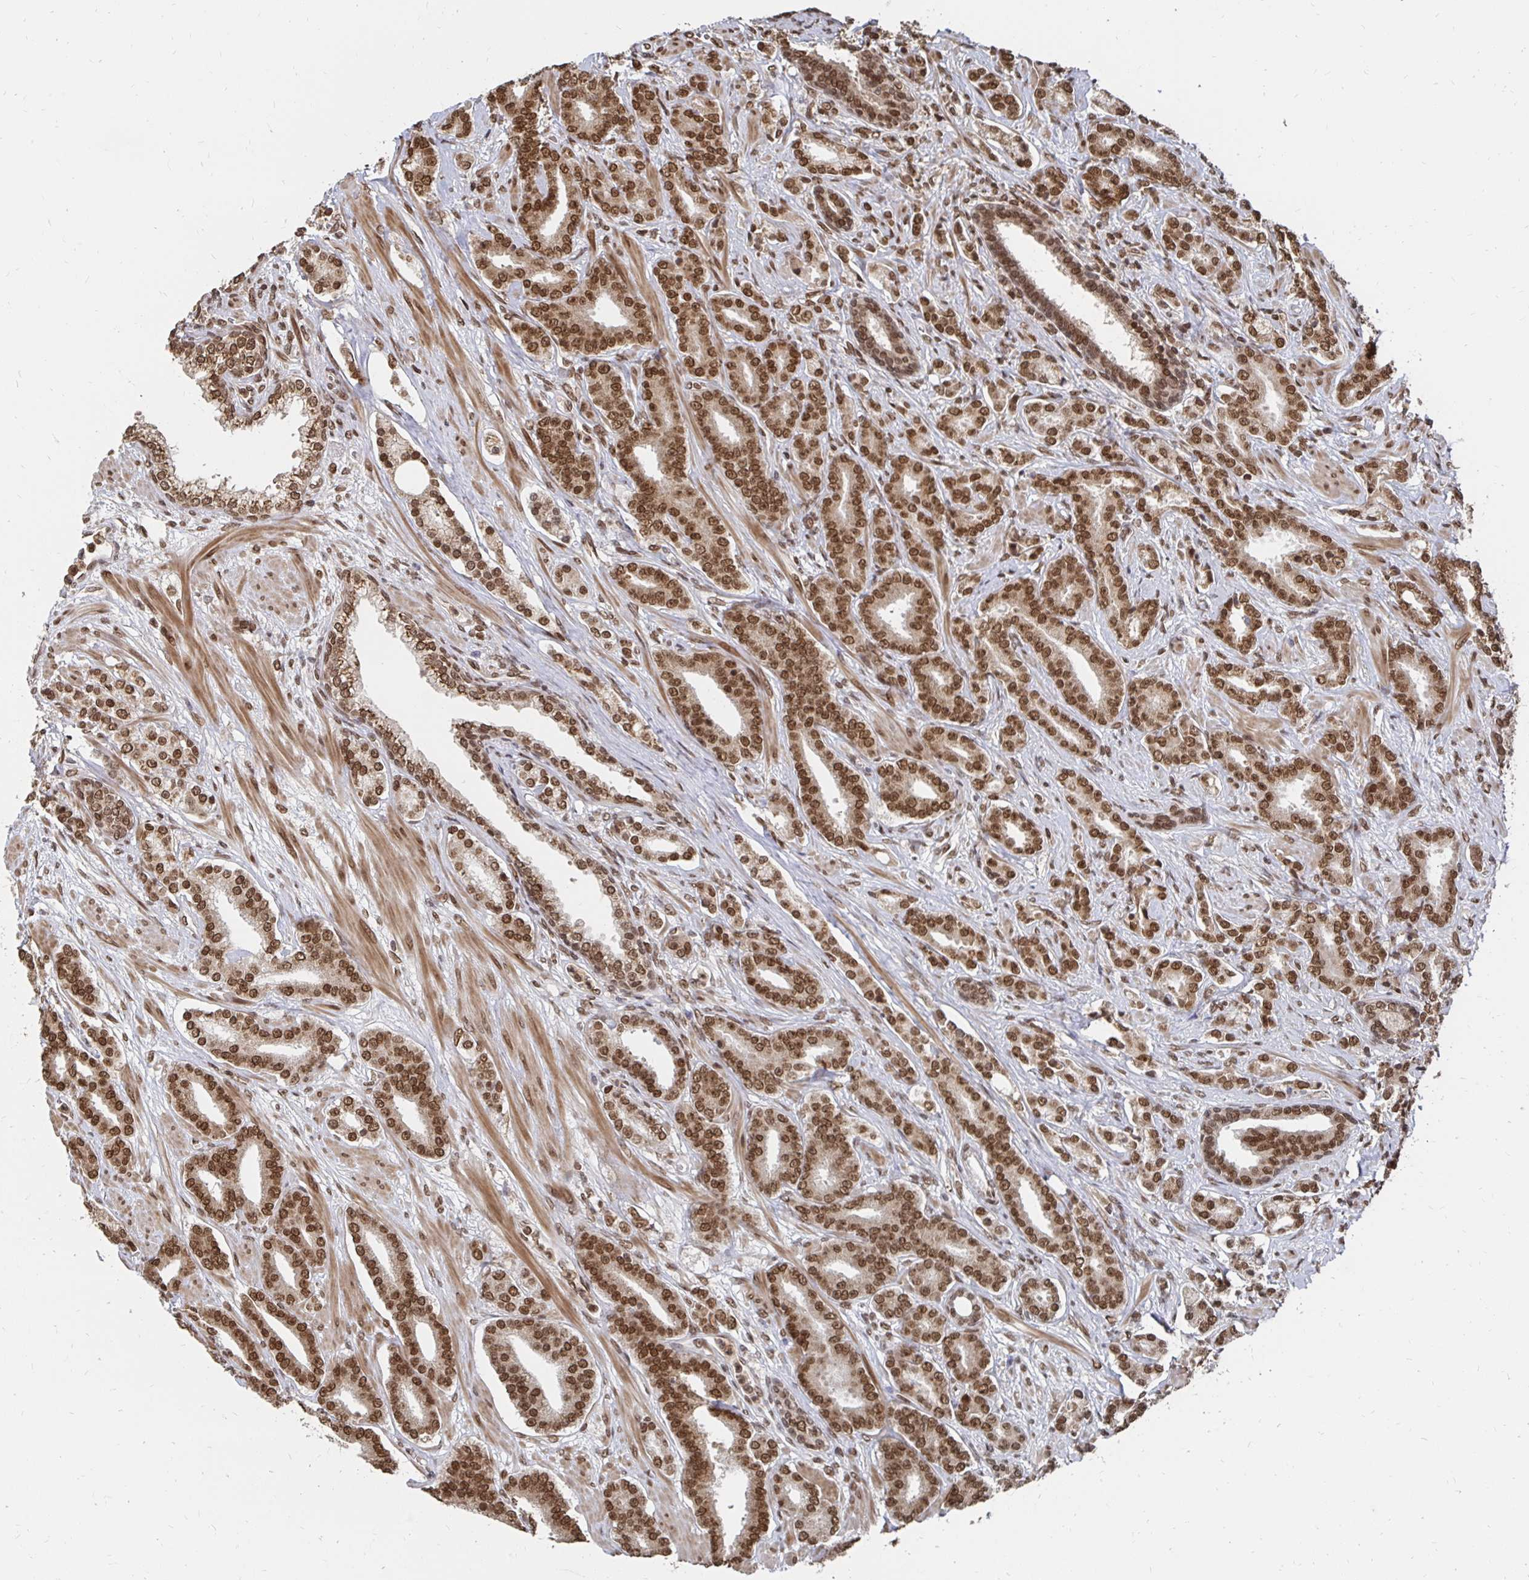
{"staining": {"intensity": "moderate", "quantity": ">75%", "location": "nuclear"}, "tissue": "prostate cancer", "cell_type": "Tumor cells", "image_type": "cancer", "snomed": [{"axis": "morphology", "description": "Adenocarcinoma, High grade"}, {"axis": "topography", "description": "Prostate"}], "caption": "Immunohistochemistry micrograph of human prostate high-grade adenocarcinoma stained for a protein (brown), which demonstrates medium levels of moderate nuclear positivity in approximately >75% of tumor cells.", "gene": "GTF3C6", "patient": {"sex": "male", "age": 60}}